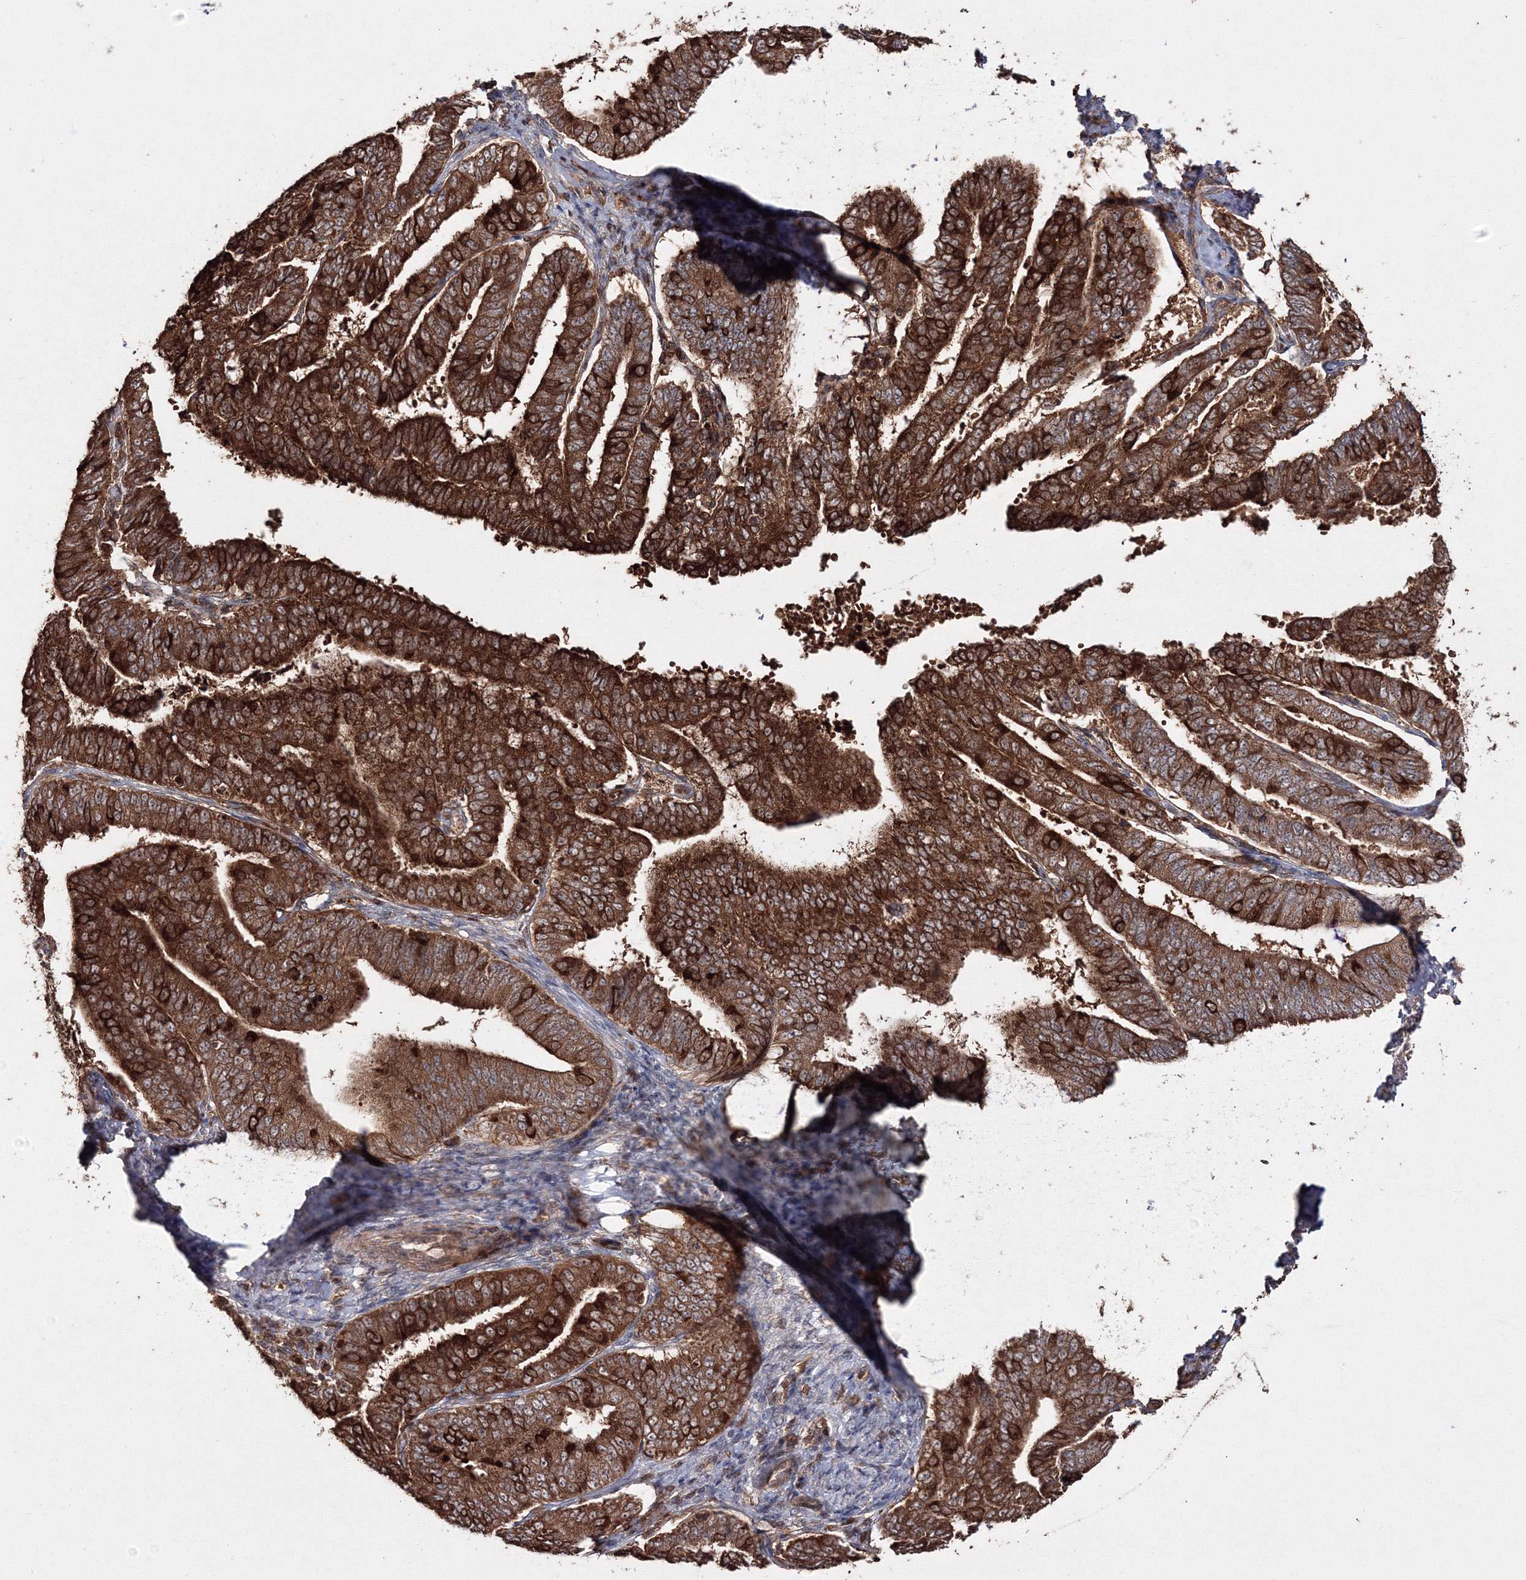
{"staining": {"intensity": "strong", "quantity": ">75%", "location": "cytoplasmic/membranous"}, "tissue": "endometrial cancer", "cell_type": "Tumor cells", "image_type": "cancer", "snomed": [{"axis": "morphology", "description": "Adenocarcinoma, NOS"}, {"axis": "topography", "description": "Endometrium"}], "caption": "High-power microscopy captured an IHC histopathology image of endometrial adenocarcinoma, revealing strong cytoplasmic/membranous staining in about >75% of tumor cells.", "gene": "DDO", "patient": {"sex": "female", "age": 63}}